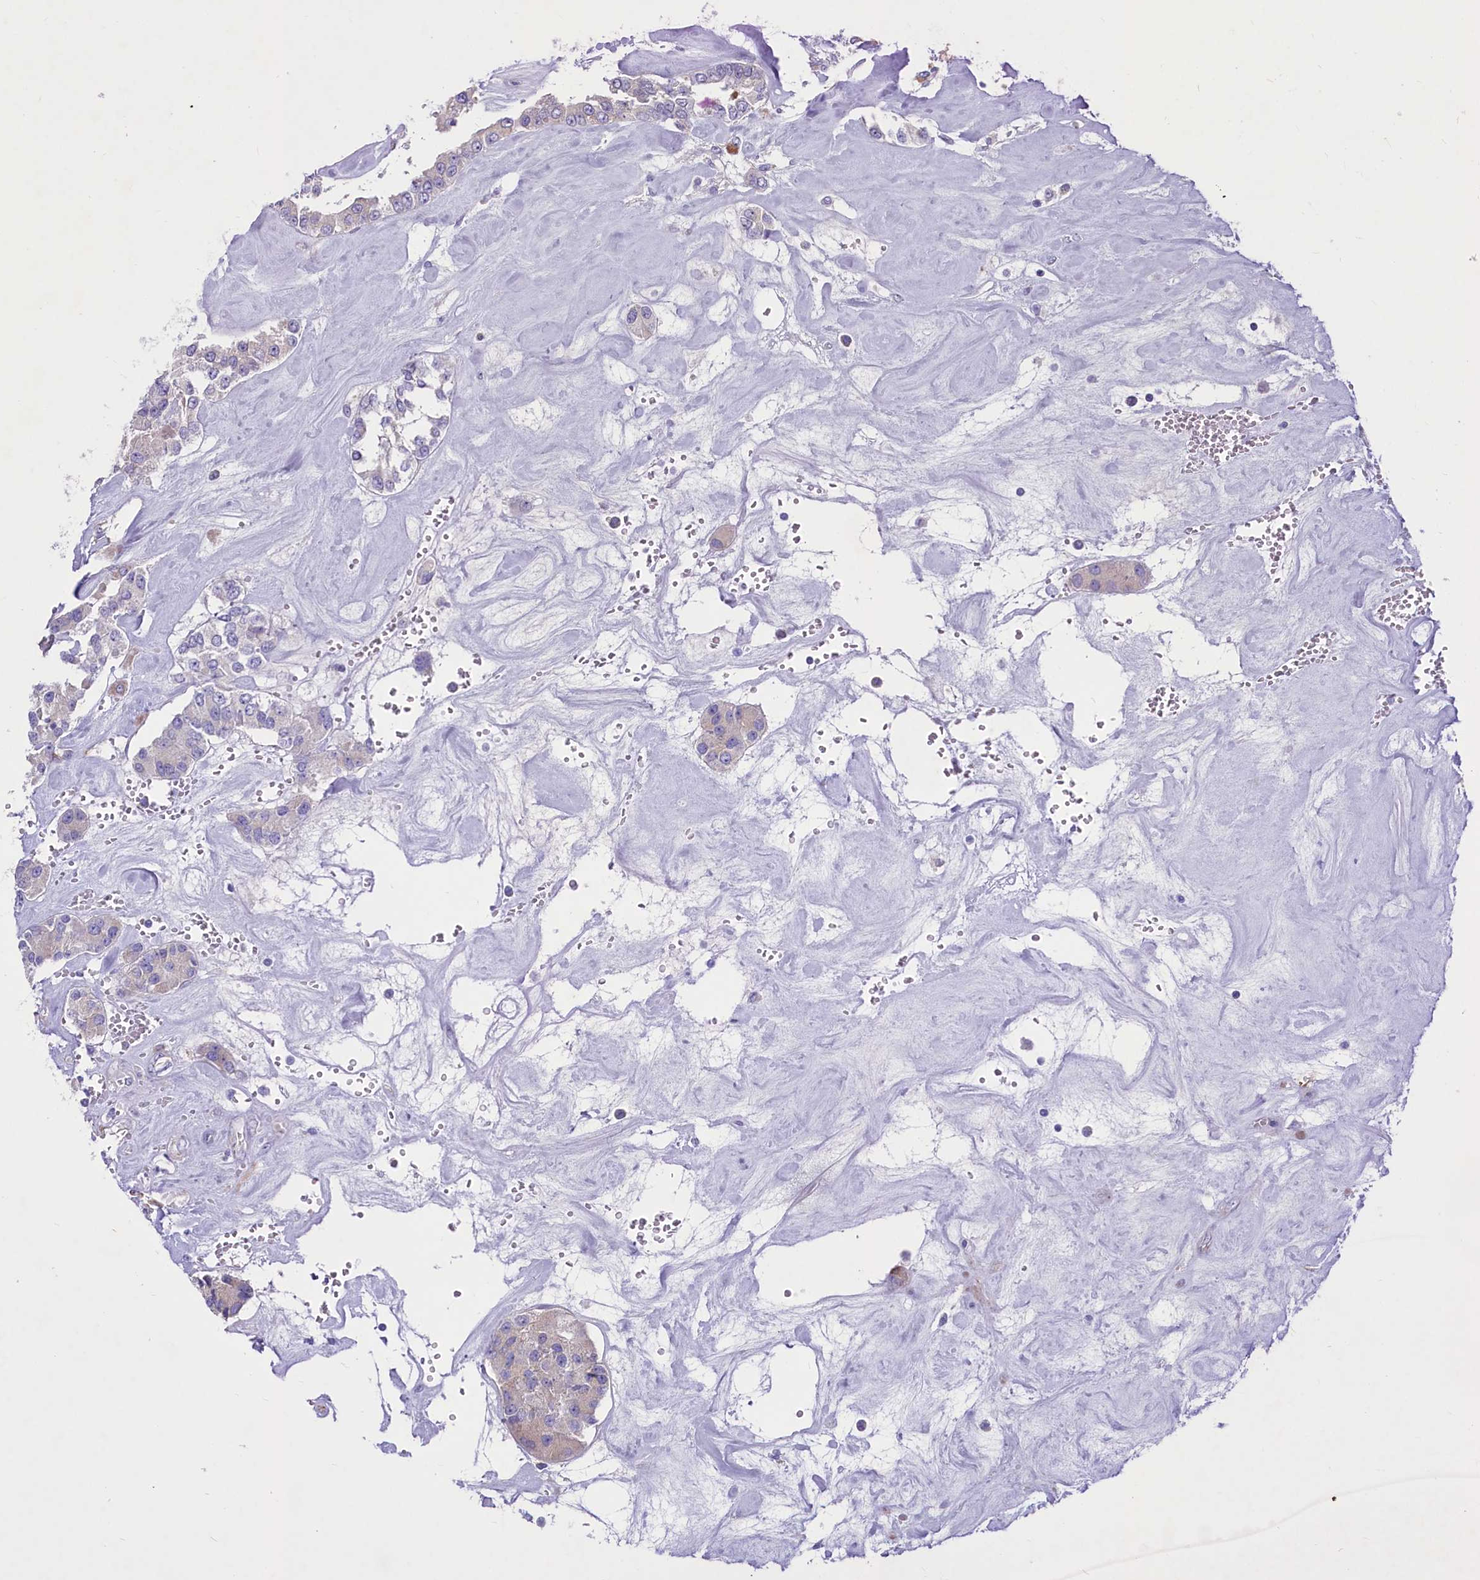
{"staining": {"intensity": "negative", "quantity": "none", "location": "none"}, "tissue": "carcinoid", "cell_type": "Tumor cells", "image_type": "cancer", "snomed": [{"axis": "morphology", "description": "Carcinoid, malignant, NOS"}, {"axis": "topography", "description": "Pancreas"}], "caption": "High magnification brightfield microscopy of carcinoid stained with DAB (3,3'-diaminobenzidine) (brown) and counterstained with hematoxylin (blue): tumor cells show no significant staining.", "gene": "PROCR", "patient": {"sex": "male", "age": 41}}